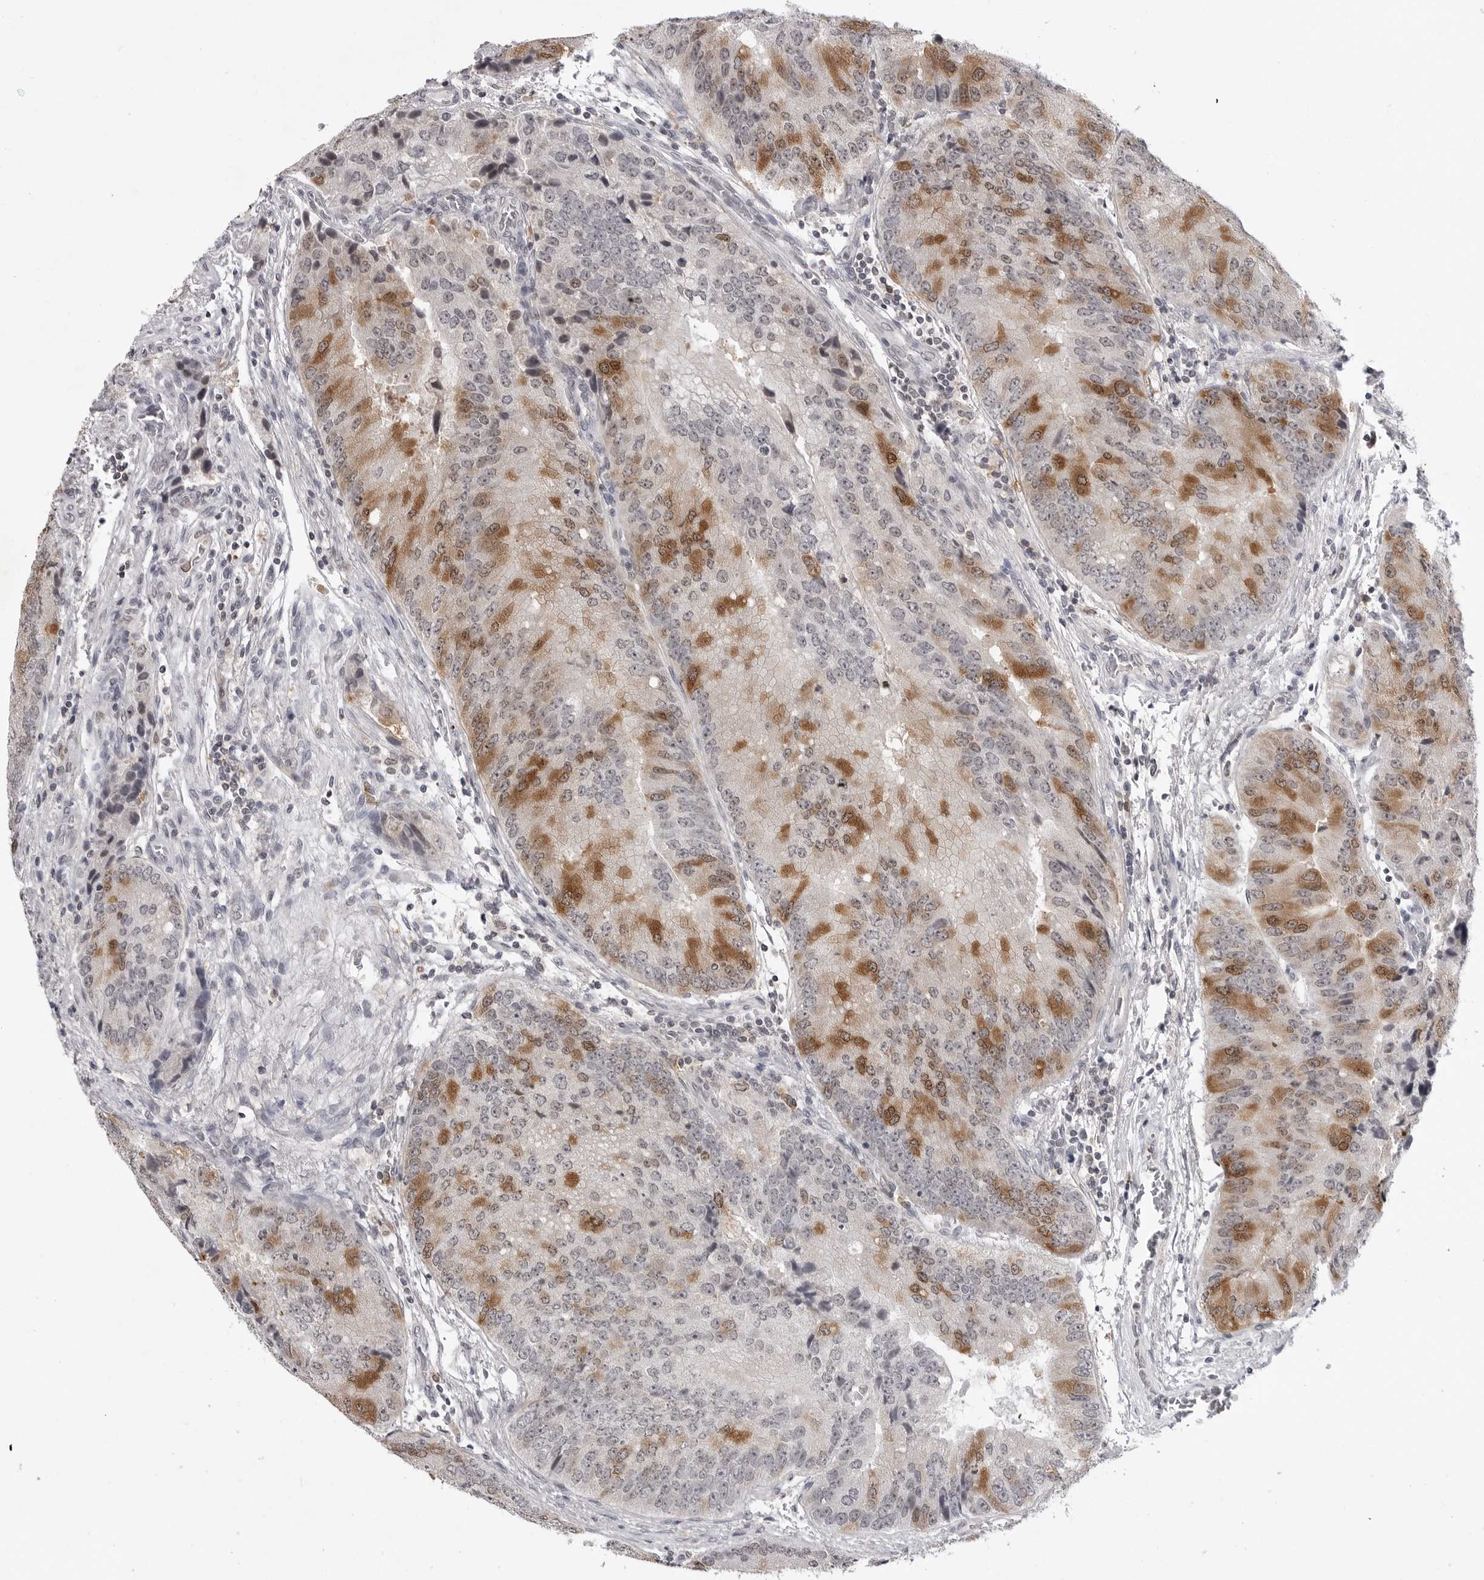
{"staining": {"intensity": "moderate", "quantity": "25%-75%", "location": "cytoplasmic/membranous"}, "tissue": "prostate cancer", "cell_type": "Tumor cells", "image_type": "cancer", "snomed": [{"axis": "morphology", "description": "Adenocarcinoma, High grade"}, {"axis": "topography", "description": "Prostate"}], "caption": "IHC micrograph of prostate cancer (adenocarcinoma (high-grade)) stained for a protein (brown), which shows medium levels of moderate cytoplasmic/membranous expression in approximately 25%-75% of tumor cells.", "gene": "RRM1", "patient": {"sex": "male", "age": 70}}